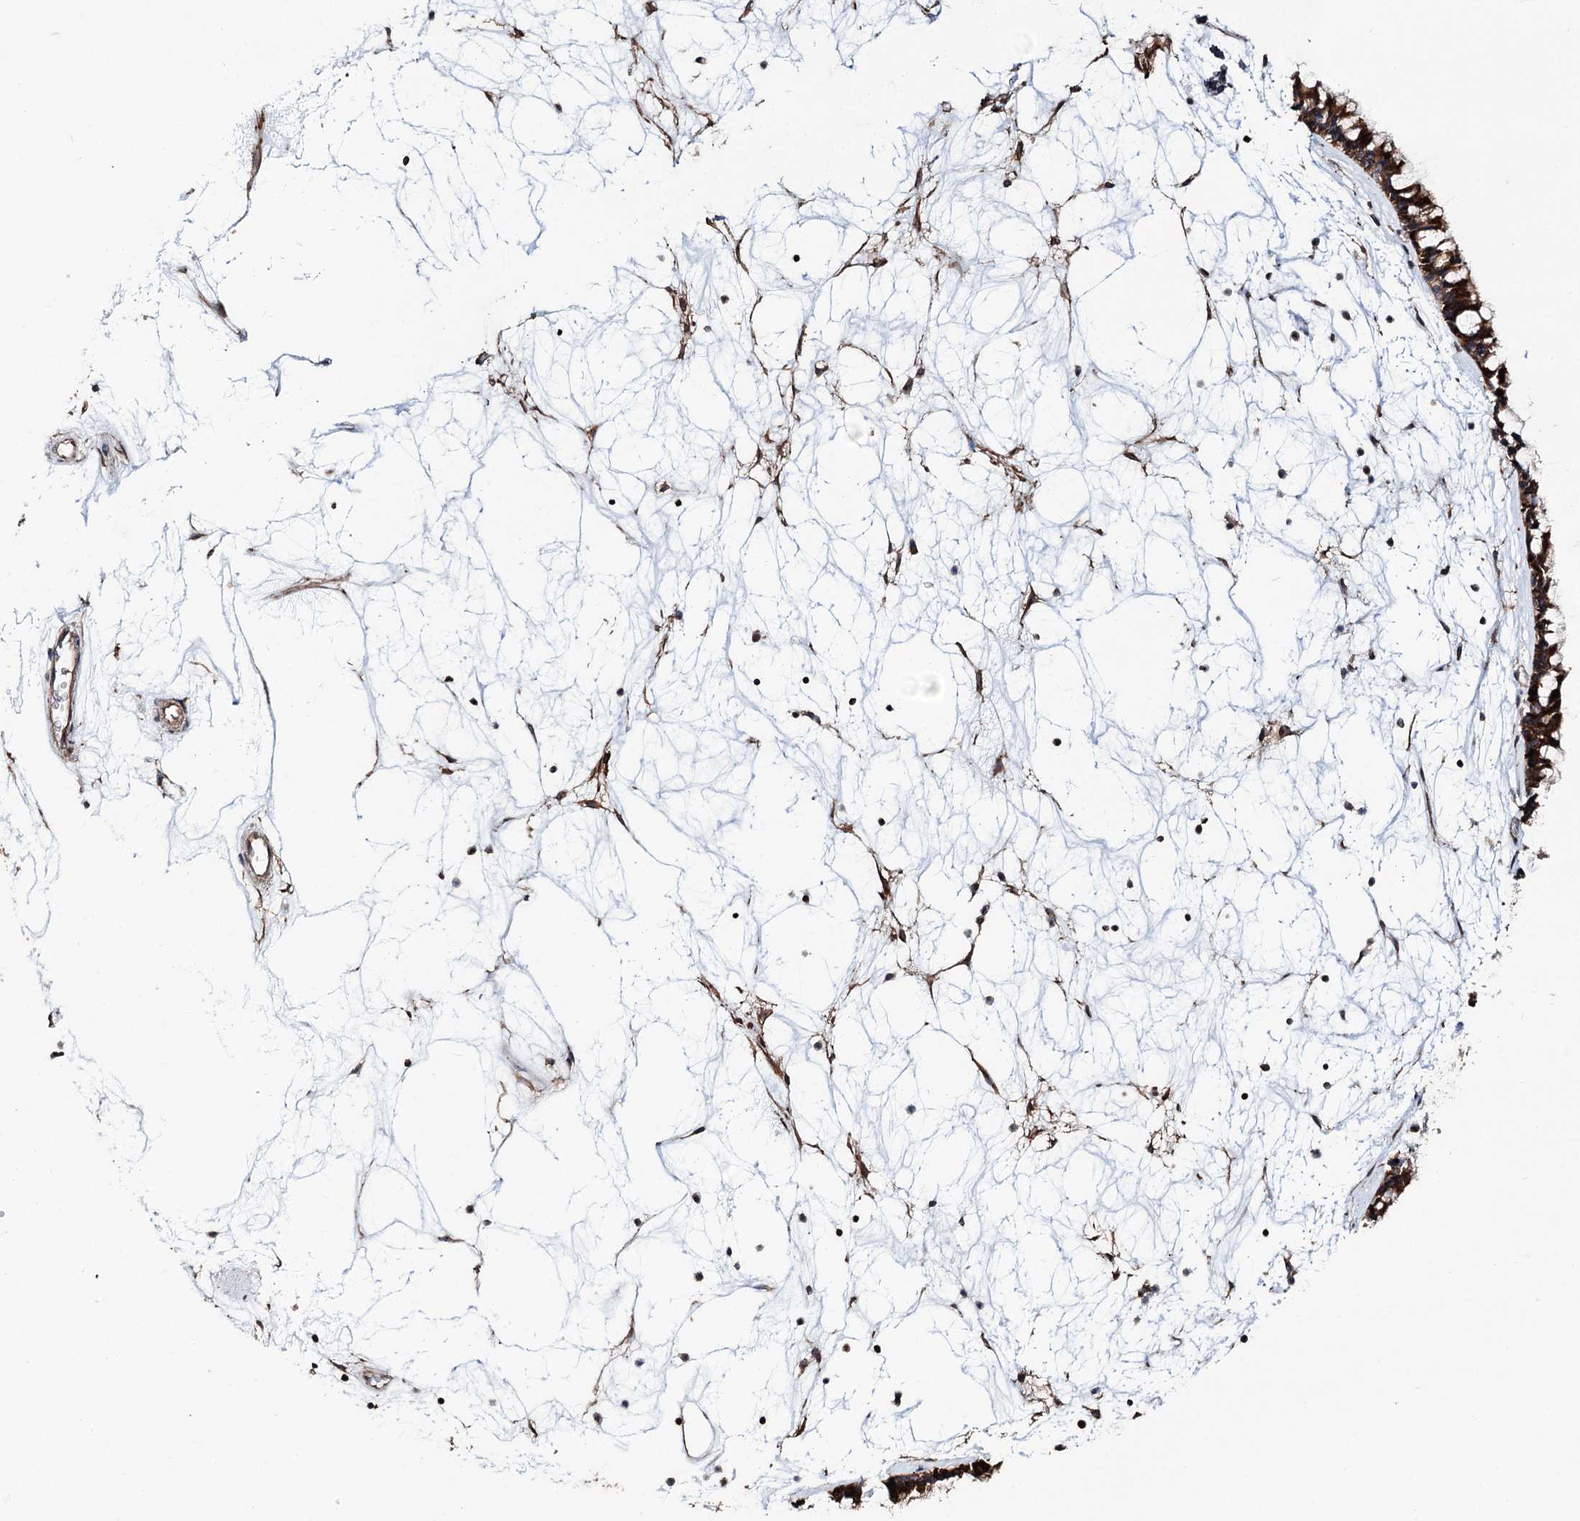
{"staining": {"intensity": "strong", "quantity": ">75%", "location": "cytoplasmic/membranous"}, "tissue": "nasopharynx", "cell_type": "Respiratory epithelial cells", "image_type": "normal", "snomed": [{"axis": "morphology", "description": "Normal tissue, NOS"}, {"axis": "topography", "description": "Nasopharynx"}], "caption": "Immunohistochemistry (IHC) (DAB (3,3'-diaminobenzidine)) staining of benign nasopharynx reveals strong cytoplasmic/membranous protein expression in about >75% of respiratory epithelial cells.", "gene": "PTDSS2", "patient": {"sex": "male", "age": 64}}